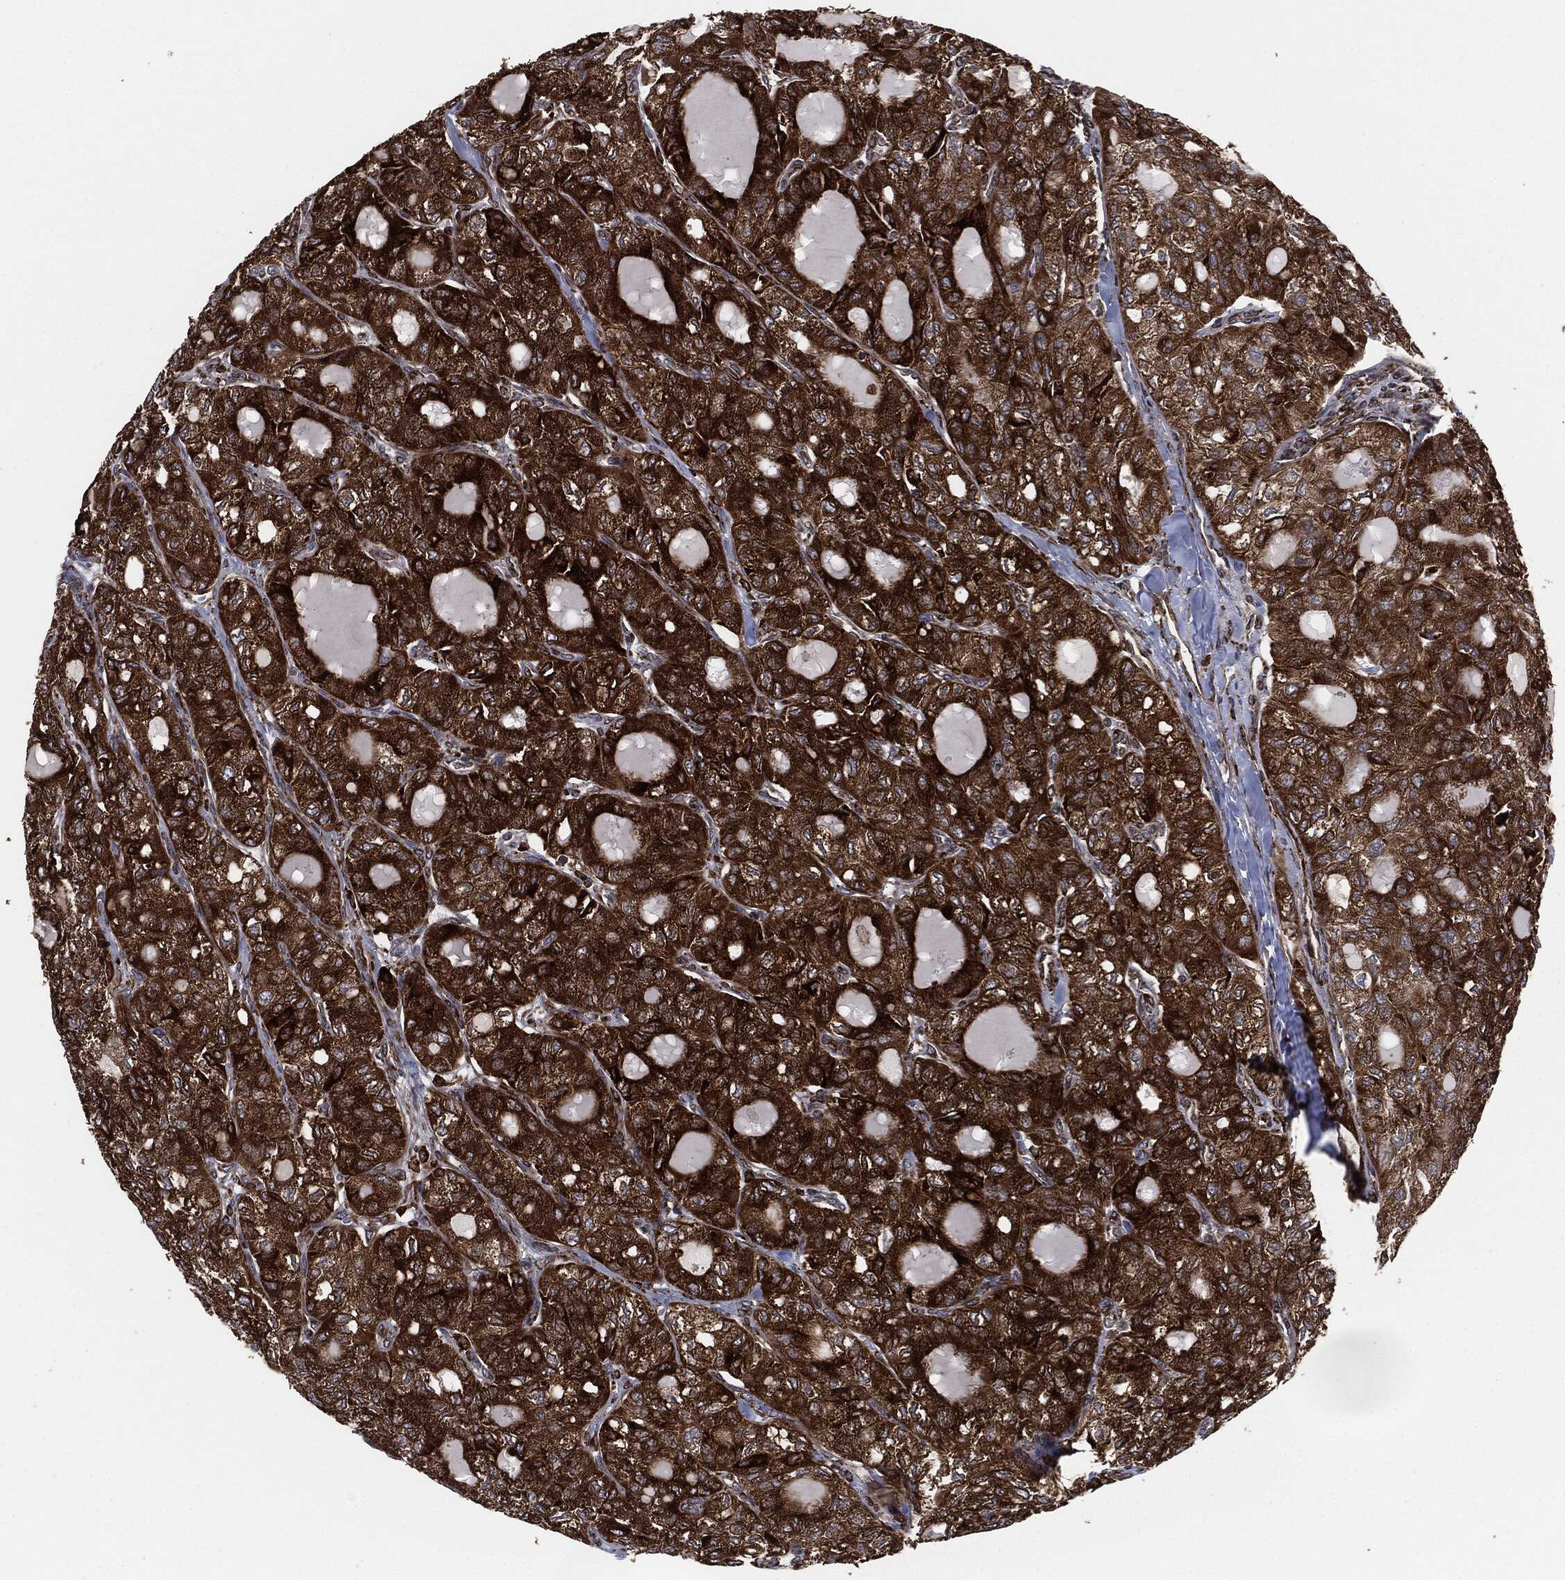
{"staining": {"intensity": "strong", "quantity": ">75%", "location": "cytoplasmic/membranous"}, "tissue": "thyroid cancer", "cell_type": "Tumor cells", "image_type": "cancer", "snomed": [{"axis": "morphology", "description": "Follicular adenoma carcinoma, NOS"}, {"axis": "topography", "description": "Thyroid gland"}], "caption": "Protein expression analysis of thyroid cancer (follicular adenoma carcinoma) shows strong cytoplasmic/membranous positivity in approximately >75% of tumor cells. Nuclei are stained in blue.", "gene": "CALR", "patient": {"sex": "male", "age": 75}}